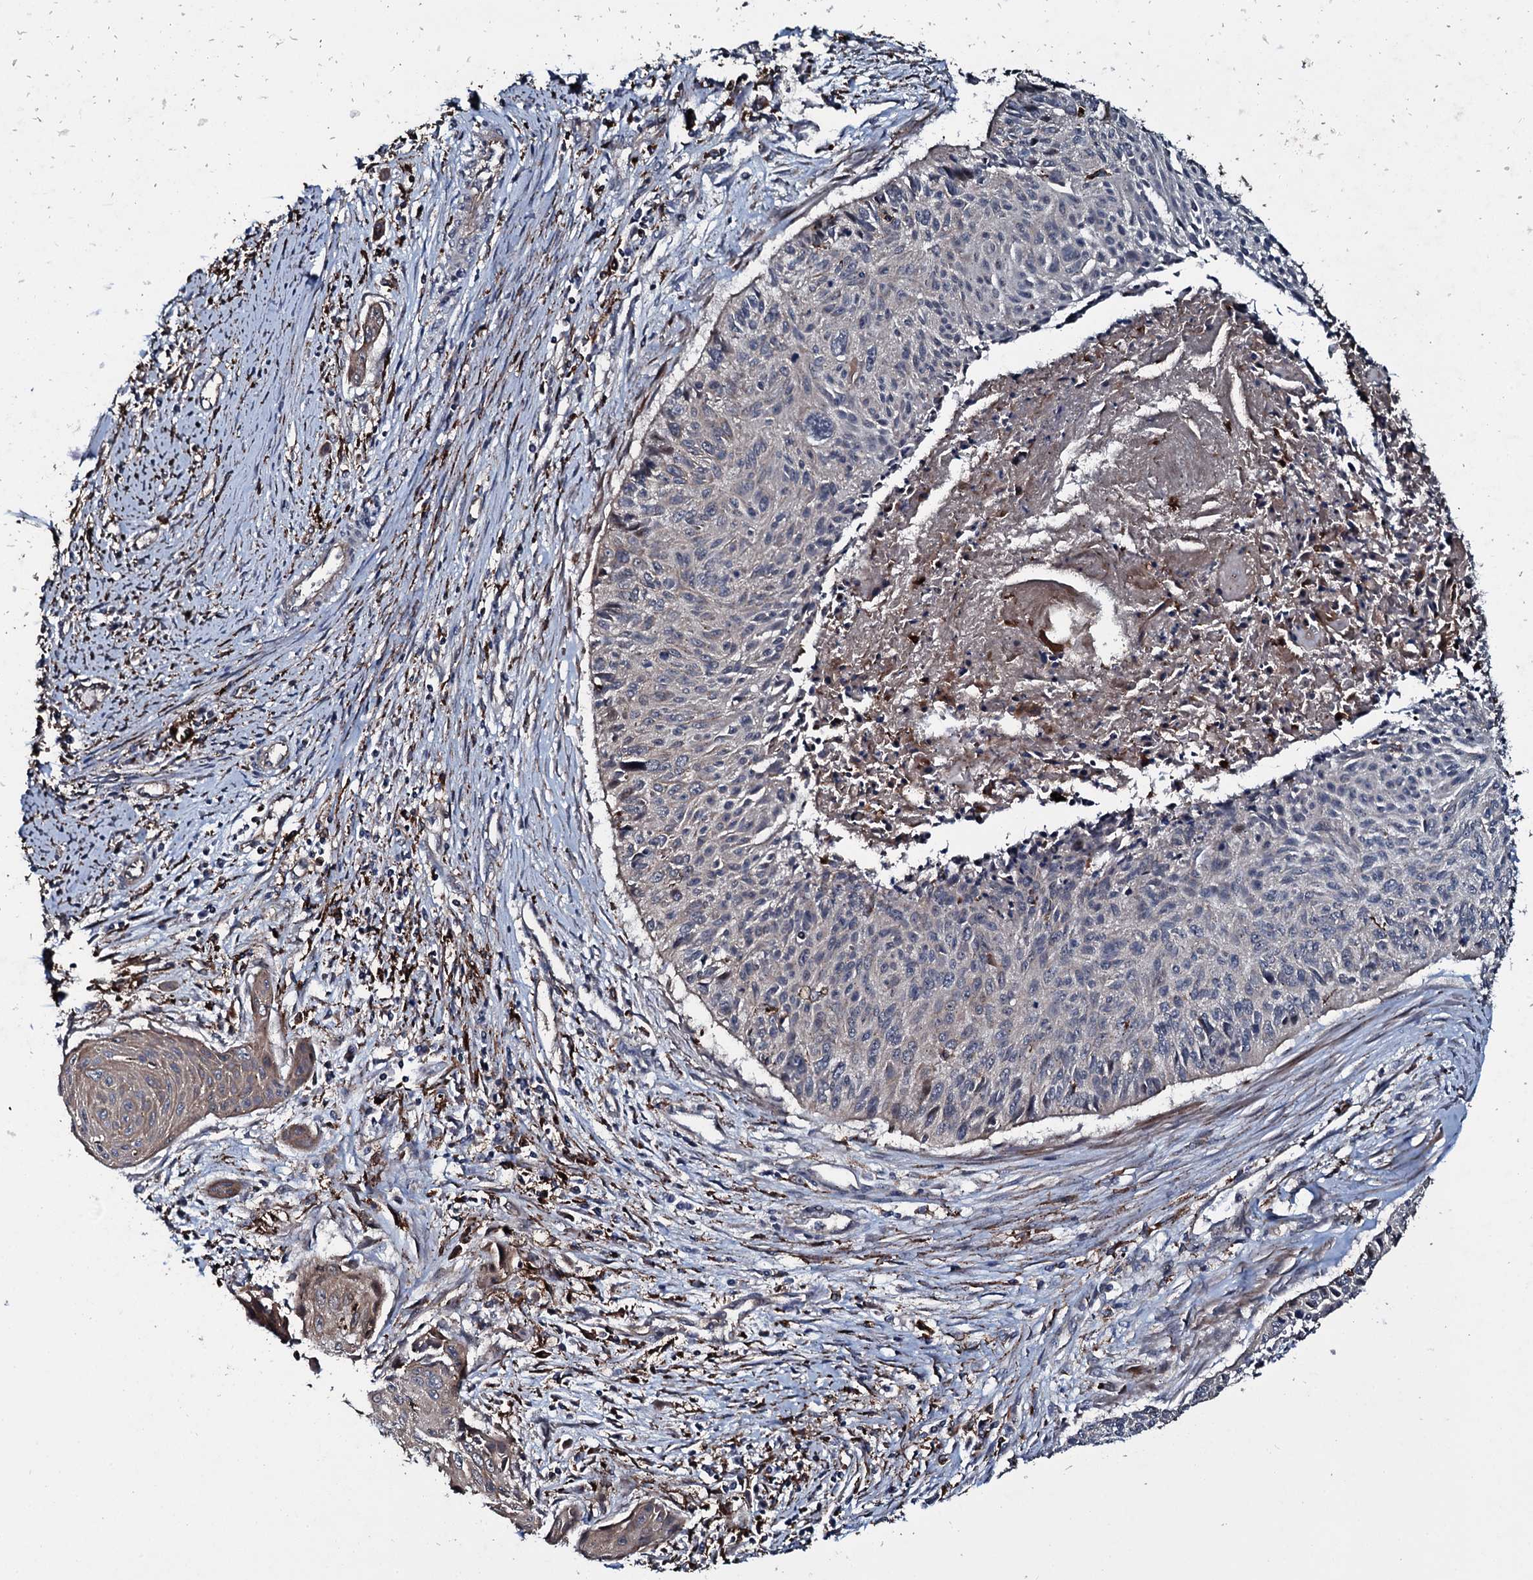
{"staining": {"intensity": "negative", "quantity": "none", "location": "none"}, "tissue": "cervical cancer", "cell_type": "Tumor cells", "image_type": "cancer", "snomed": [{"axis": "morphology", "description": "Squamous cell carcinoma, NOS"}, {"axis": "topography", "description": "Cervix"}], "caption": "This is a image of immunohistochemistry (IHC) staining of cervical squamous cell carcinoma, which shows no staining in tumor cells.", "gene": "TPGS2", "patient": {"sex": "female", "age": 55}}